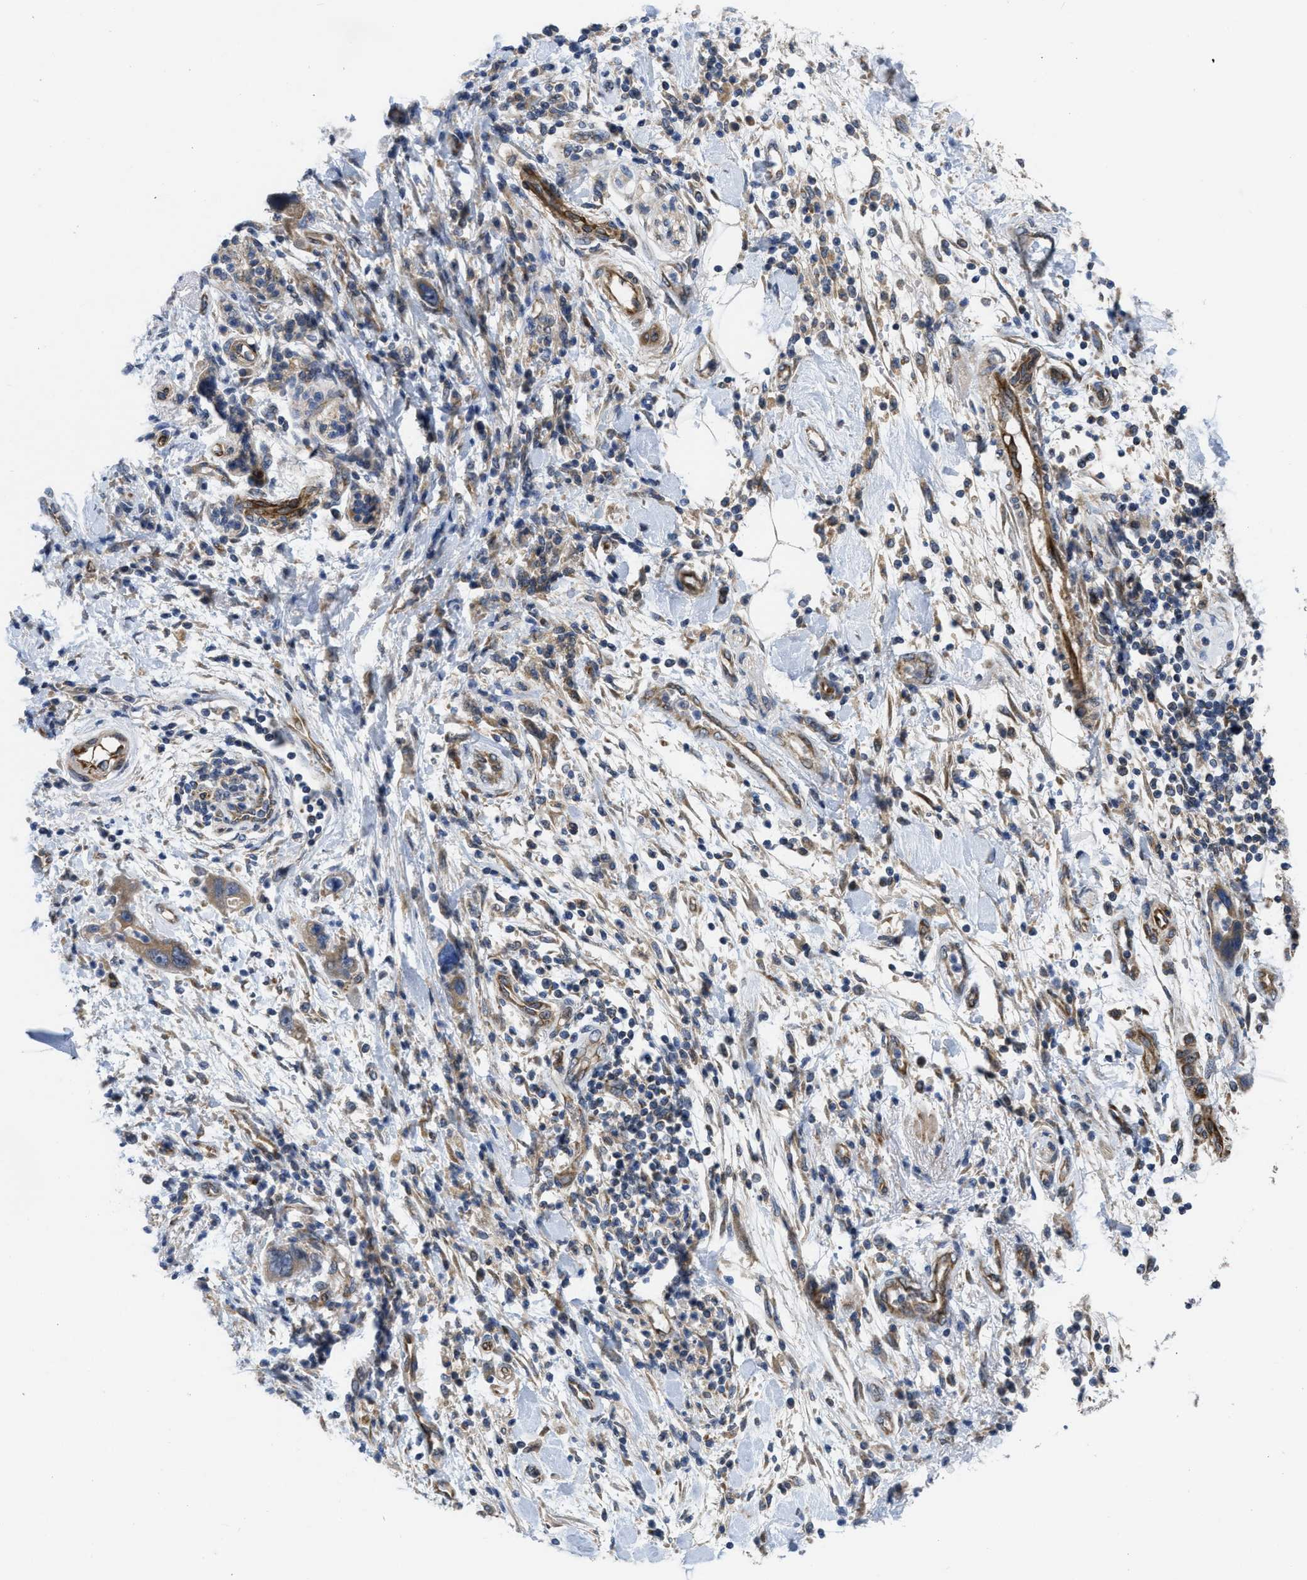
{"staining": {"intensity": "moderate", "quantity": "25%-75%", "location": "cytoplasmic/membranous"}, "tissue": "pancreatic cancer", "cell_type": "Tumor cells", "image_type": "cancer", "snomed": [{"axis": "morphology", "description": "Normal tissue, NOS"}, {"axis": "morphology", "description": "Adenocarcinoma, NOS"}, {"axis": "topography", "description": "Pancreas"}], "caption": "An immunohistochemistry photomicrograph of tumor tissue is shown. Protein staining in brown highlights moderate cytoplasmic/membranous positivity in pancreatic adenocarcinoma within tumor cells. (DAB IHC, brown staining for protein, blue staining for nuclei).", "gene": "EOGT", "patient": {"sex": "female", "age": 71}}